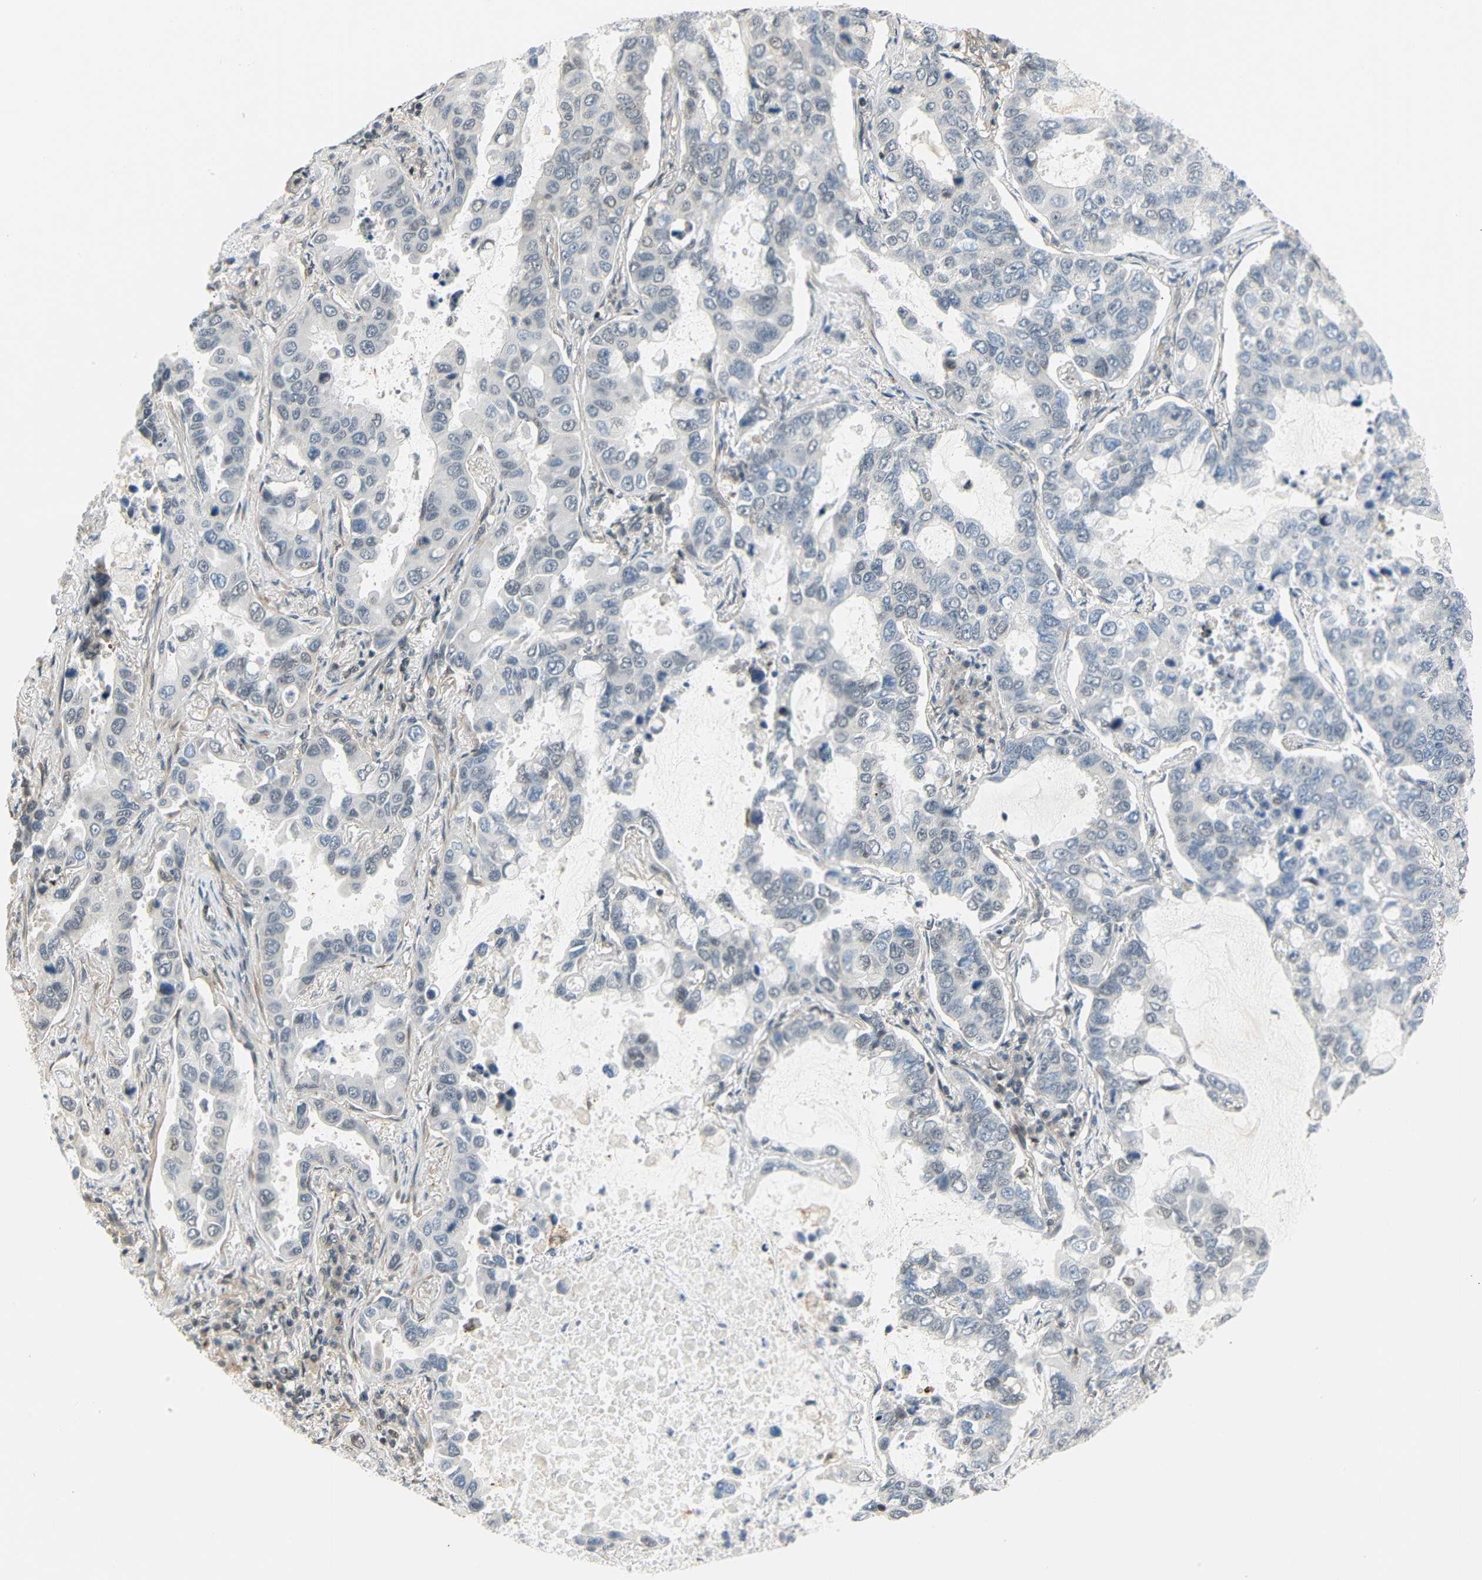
{"staining": {"intensity": "weak", "quantity": "<25%", "location": "nuclear"}, "tissue": "lung cancer", "cell_type": "Tumor cells", "image_type": "cancer", "snomed": [{"axis": "morphology", "description": "Adenocarcinoma, NOS"}, {"axis": "topography", "description": "Lung"}], "caption": "Tumor cells are negative for protein expression in human lung cancer.", "gene": "IMPG2", "patient": {"sex": "male", "age": 64}}